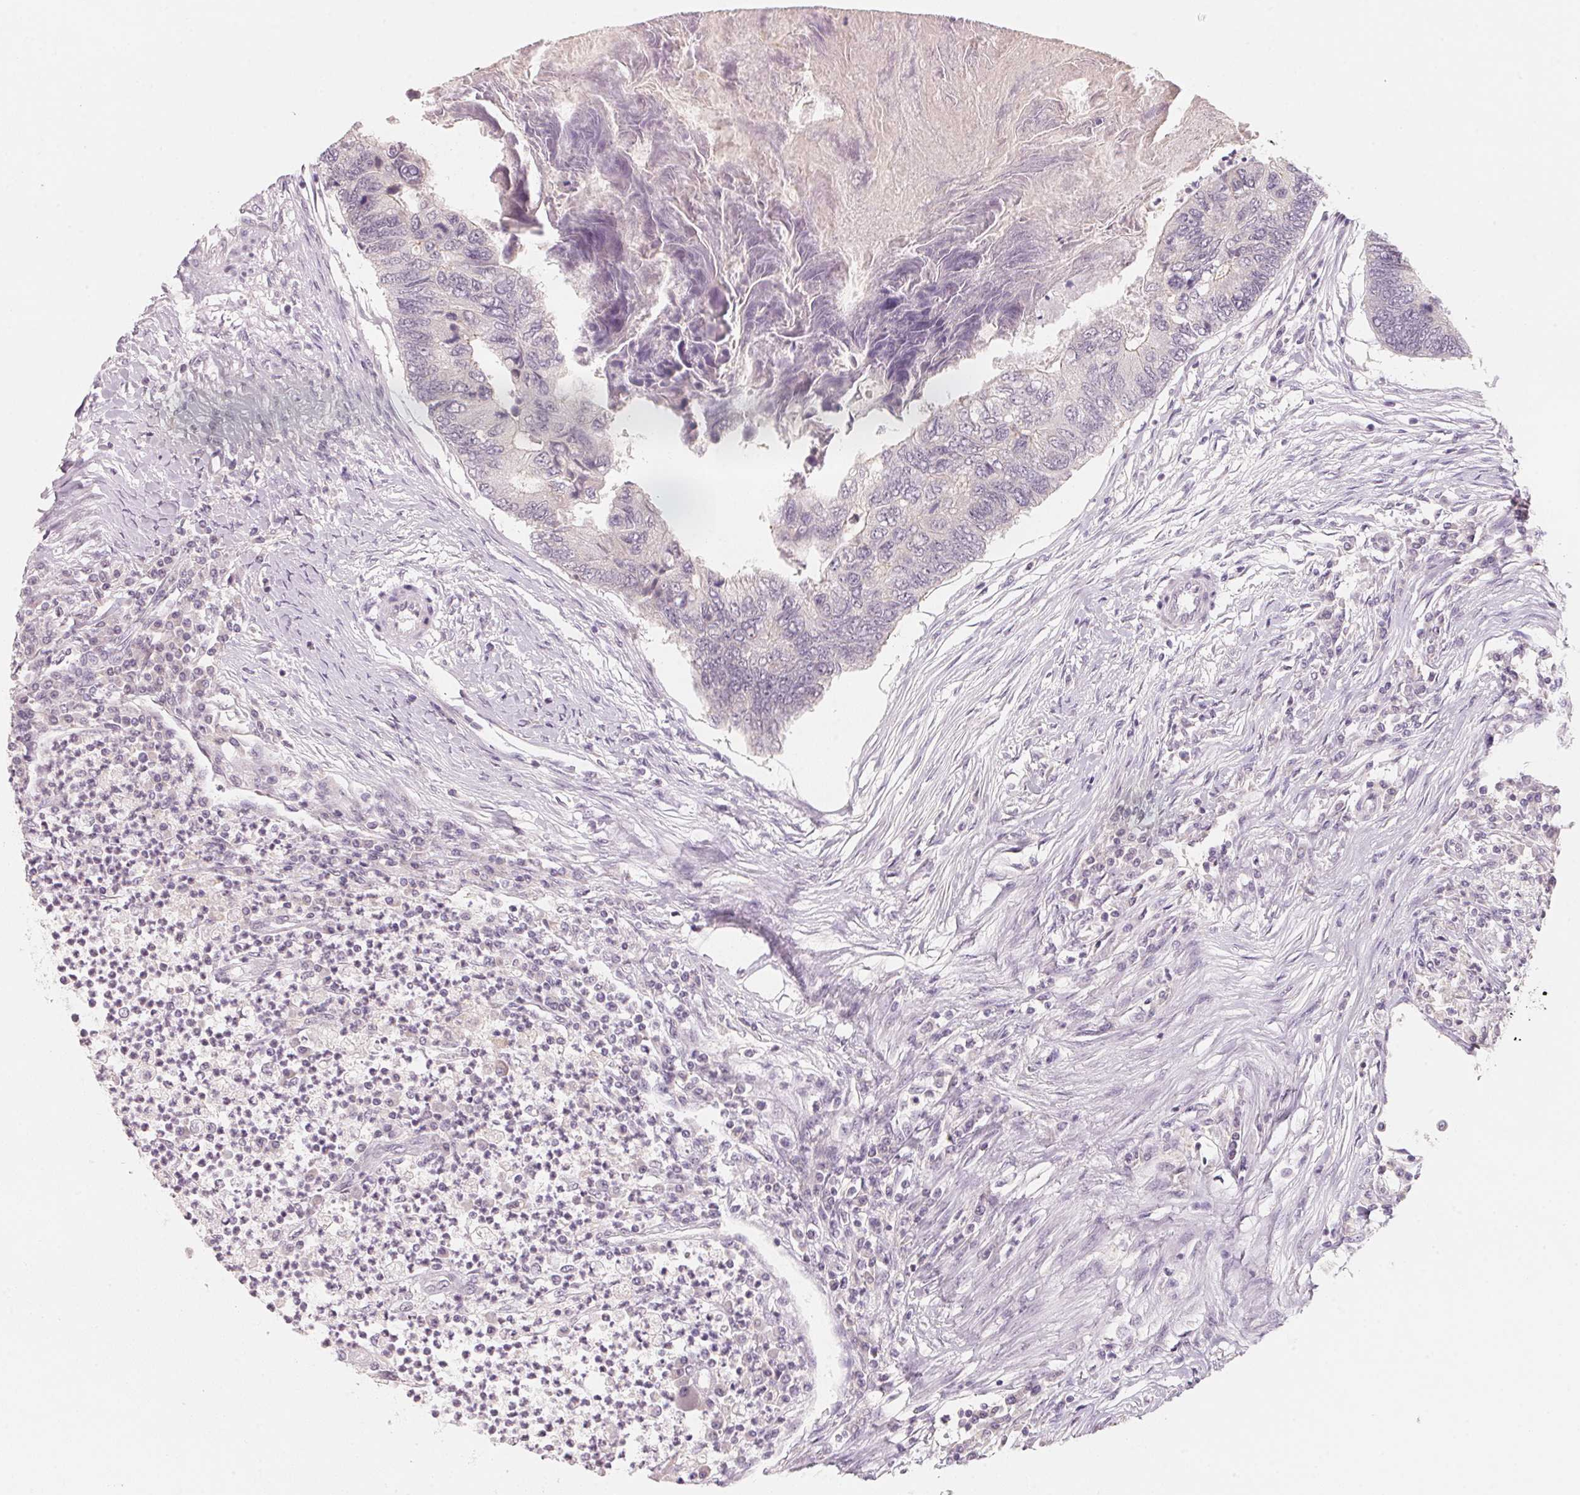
{"staining": {"intensity": "negative", "quantity": "none", "location": "none"}, "tissue": "colorectal cancer", "cell_type": "Tumor cells", "image_type": "cancer", "snomed": [{"axis": "morphology", "description": "Adenocarcinoma, NOS"}, {"axis": "topography", "description": "Colon"}], "caption": "This is a photomicrograph of immunohistochemistry (IHC) staining of colorectal cancer (adenocarcinoma), which shows no expression in tumor cells.", "gene": "ANKRD31", "patient": {"sex": "female", "age": 67}}